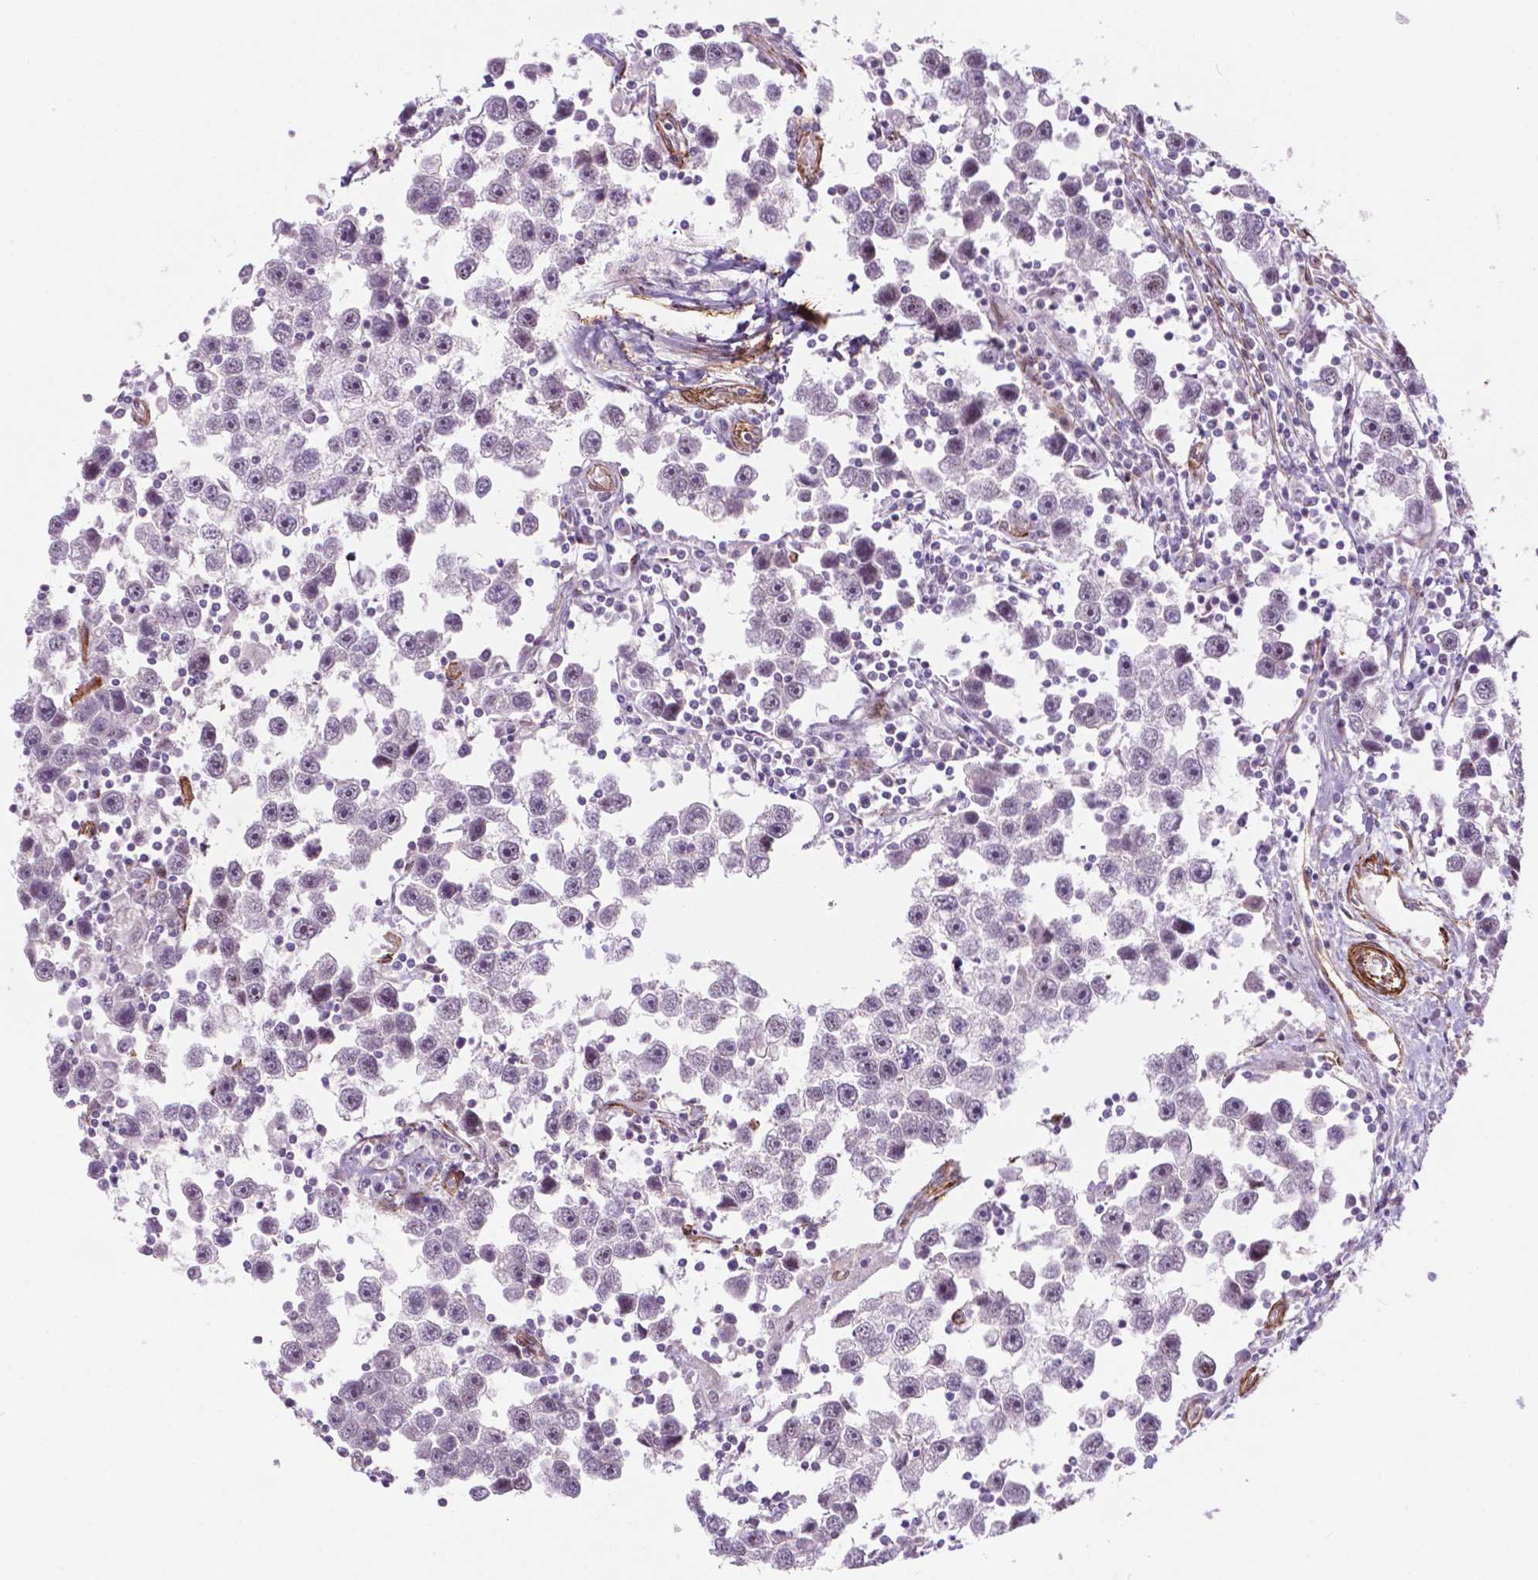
{"staining": {"intensity": "negative", "quantity": "none", "location": "none"}, "tissue": "testis cancer", "cell_type": "Tumor cells", "image_type": "cancer", "snomed": [{"axis": "morphology", "description": "Seminoma, NOS"}, {"axis": "topography", "description": "Testis"}], "caption": "DAB (3,3'-diaminobenzidine) immunohistochemical staining of human seminoma (testis) shows no significant expression in tumor cells.", "gene": "EGFL8", "patient": {"sex": "male", "age": 30}}